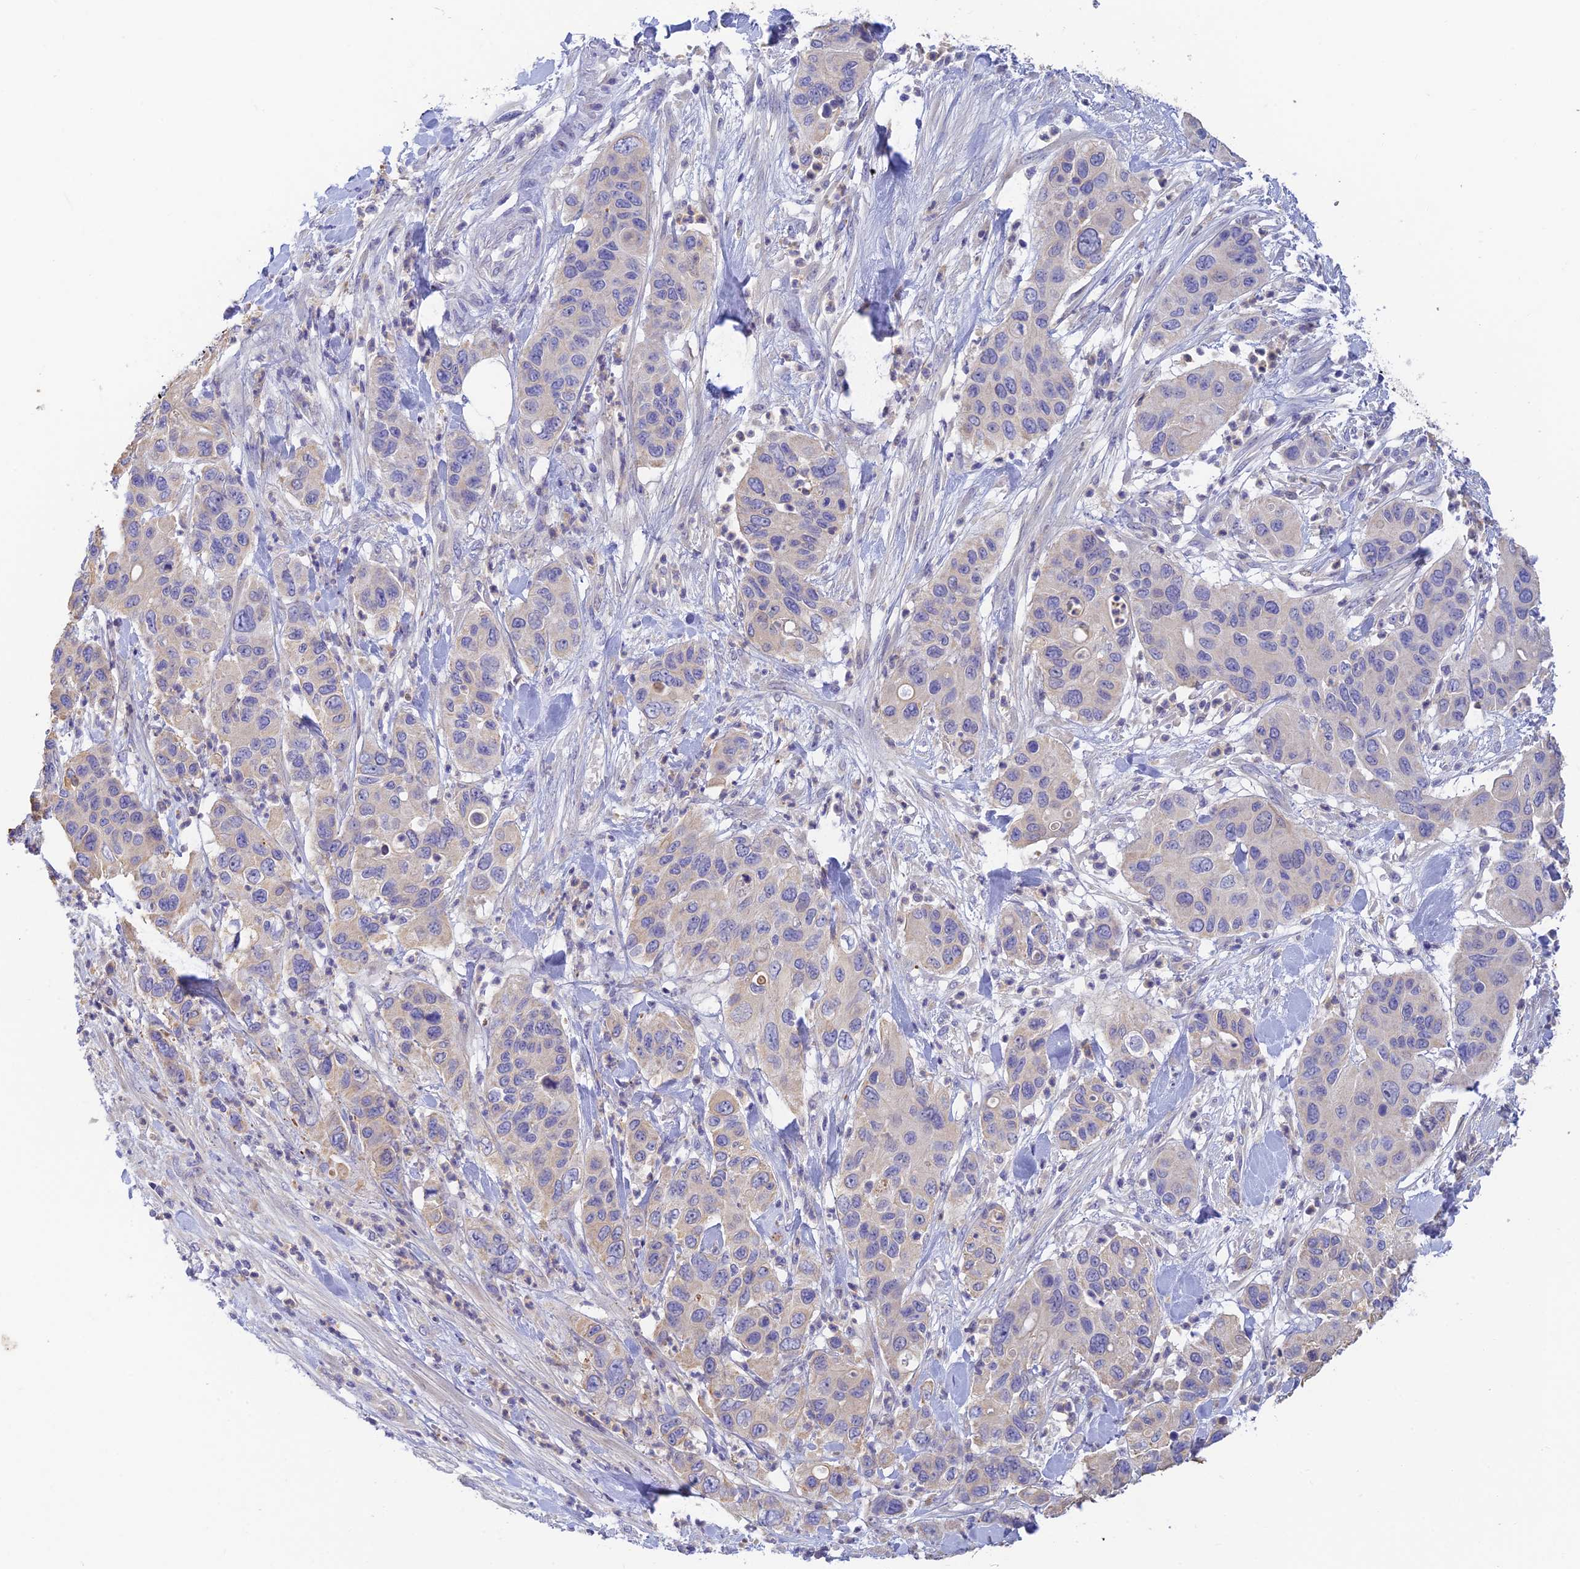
{"staining": {"intensity": "negative", "quantity": "none", "location": "none"}, "tissue": "pancreatic cancer", "cell_type": "Tumor cells", "image_type": "cancer", "snomed": [{"axis": "morphology", "description": "Adenocarcinoma, NOS"}, {"axis": "topography", "description": "Pancreas"}], "caption": "High magnification brightfield microscopy of pancreatic cancer (adenocarcinoma) stained with DAB (brown) and counterstained with hematoxylin (blue): tumor cells show no significant expression.", "gene": "INTS13", "patient": {"sex": "female", "age": 71}}